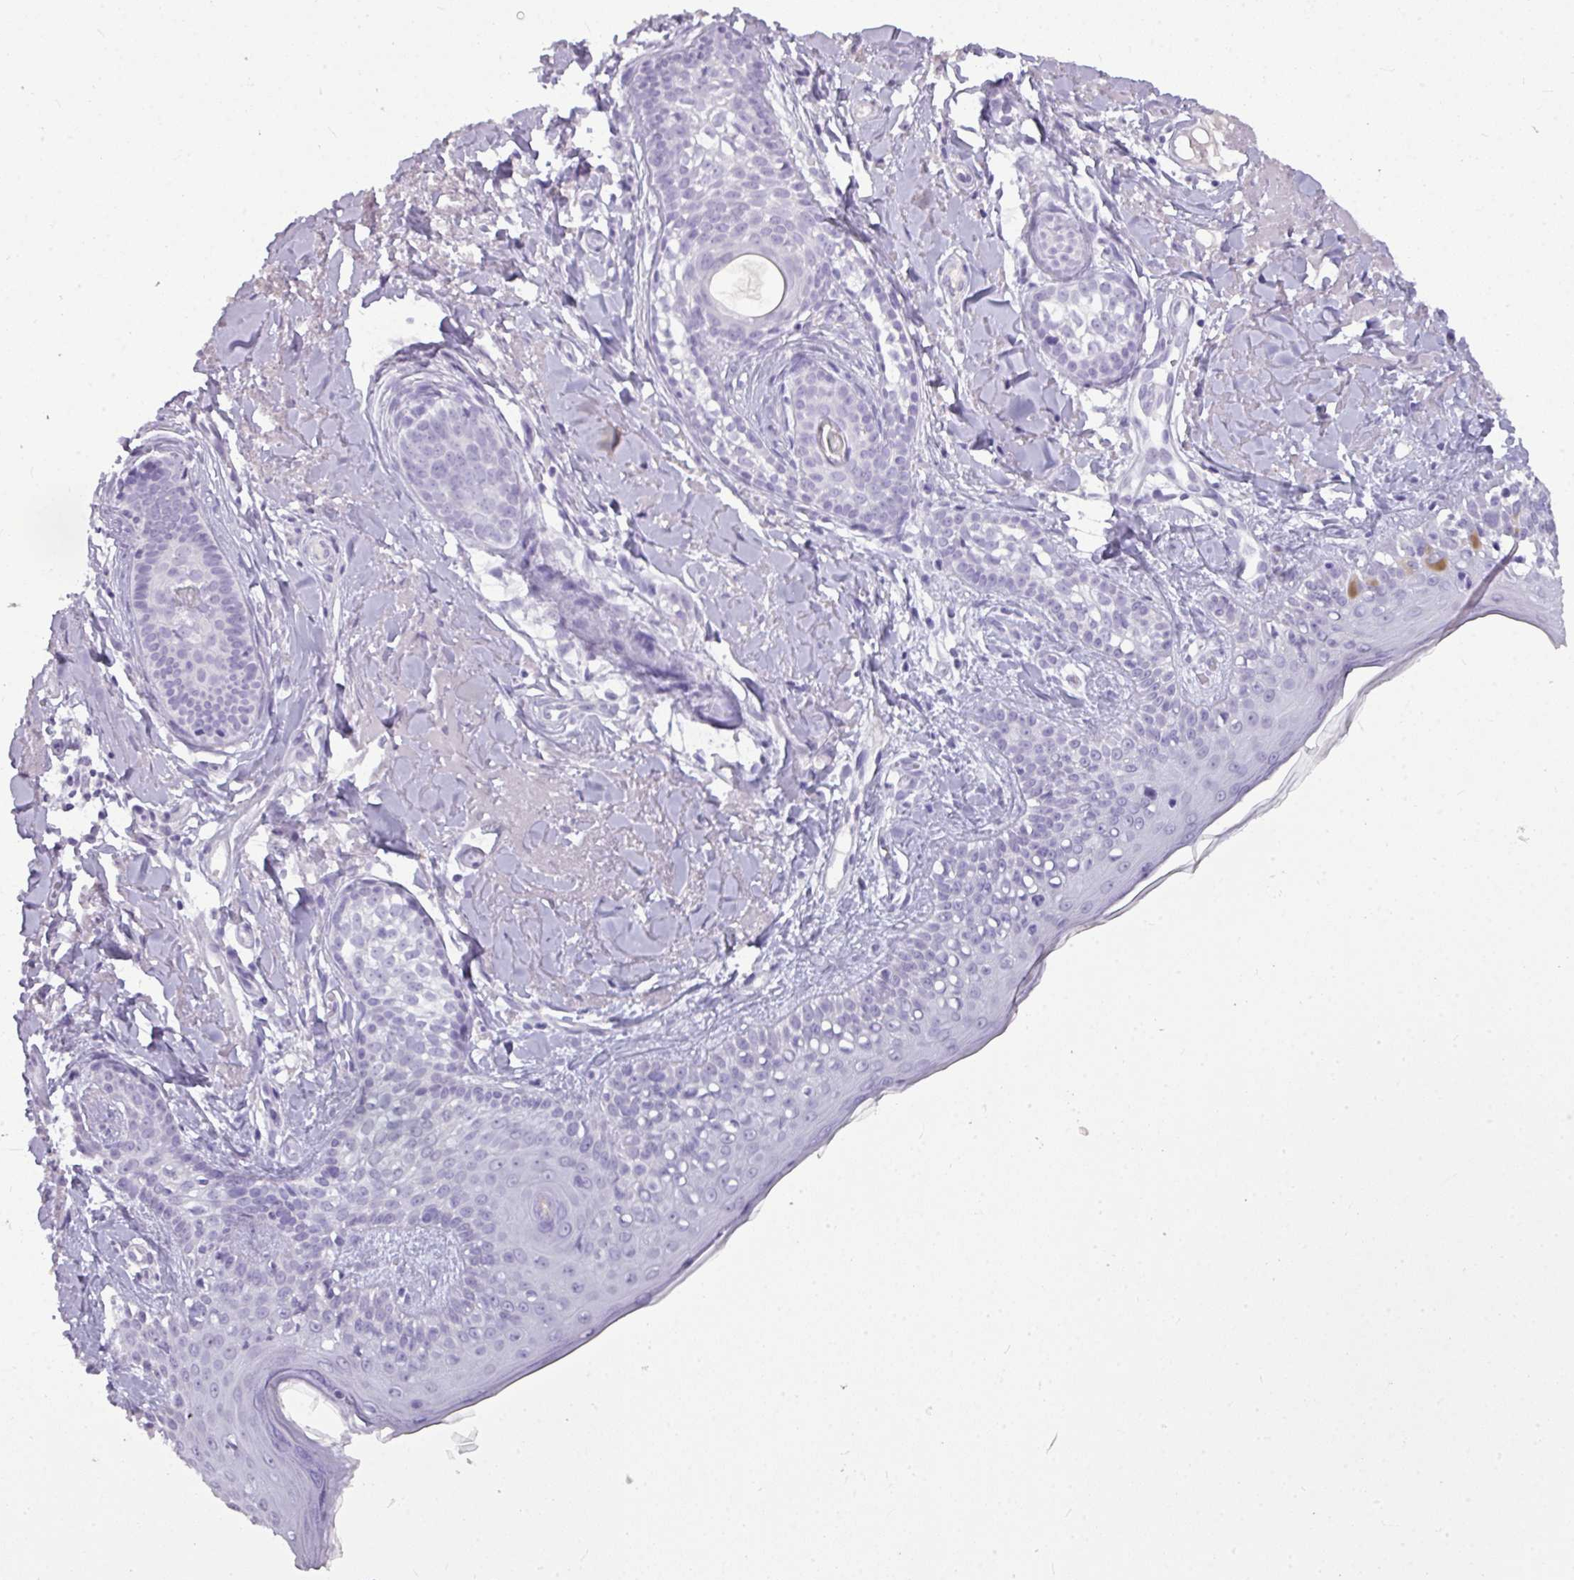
{"staining": {"intensity": "negative", "quantity": "none", "location": "none"}, "tissue": "skin cancer", "cell_type": "Tumor cells", "image_type": "cancer", "snomed": [{"axis": "morphology", "description": "Basal cell carcinoma"}, {"axis": "topography", "description": "Skin"}], "caption": "The histopathology image displays no staining of tumor cells in skin basal cell carcinoma. (Immunohistochemistry (ihc), brightfield microscopy, high magnification).", "gene": "TMEM91", "patient": {"sex": "female", "age": 76}}